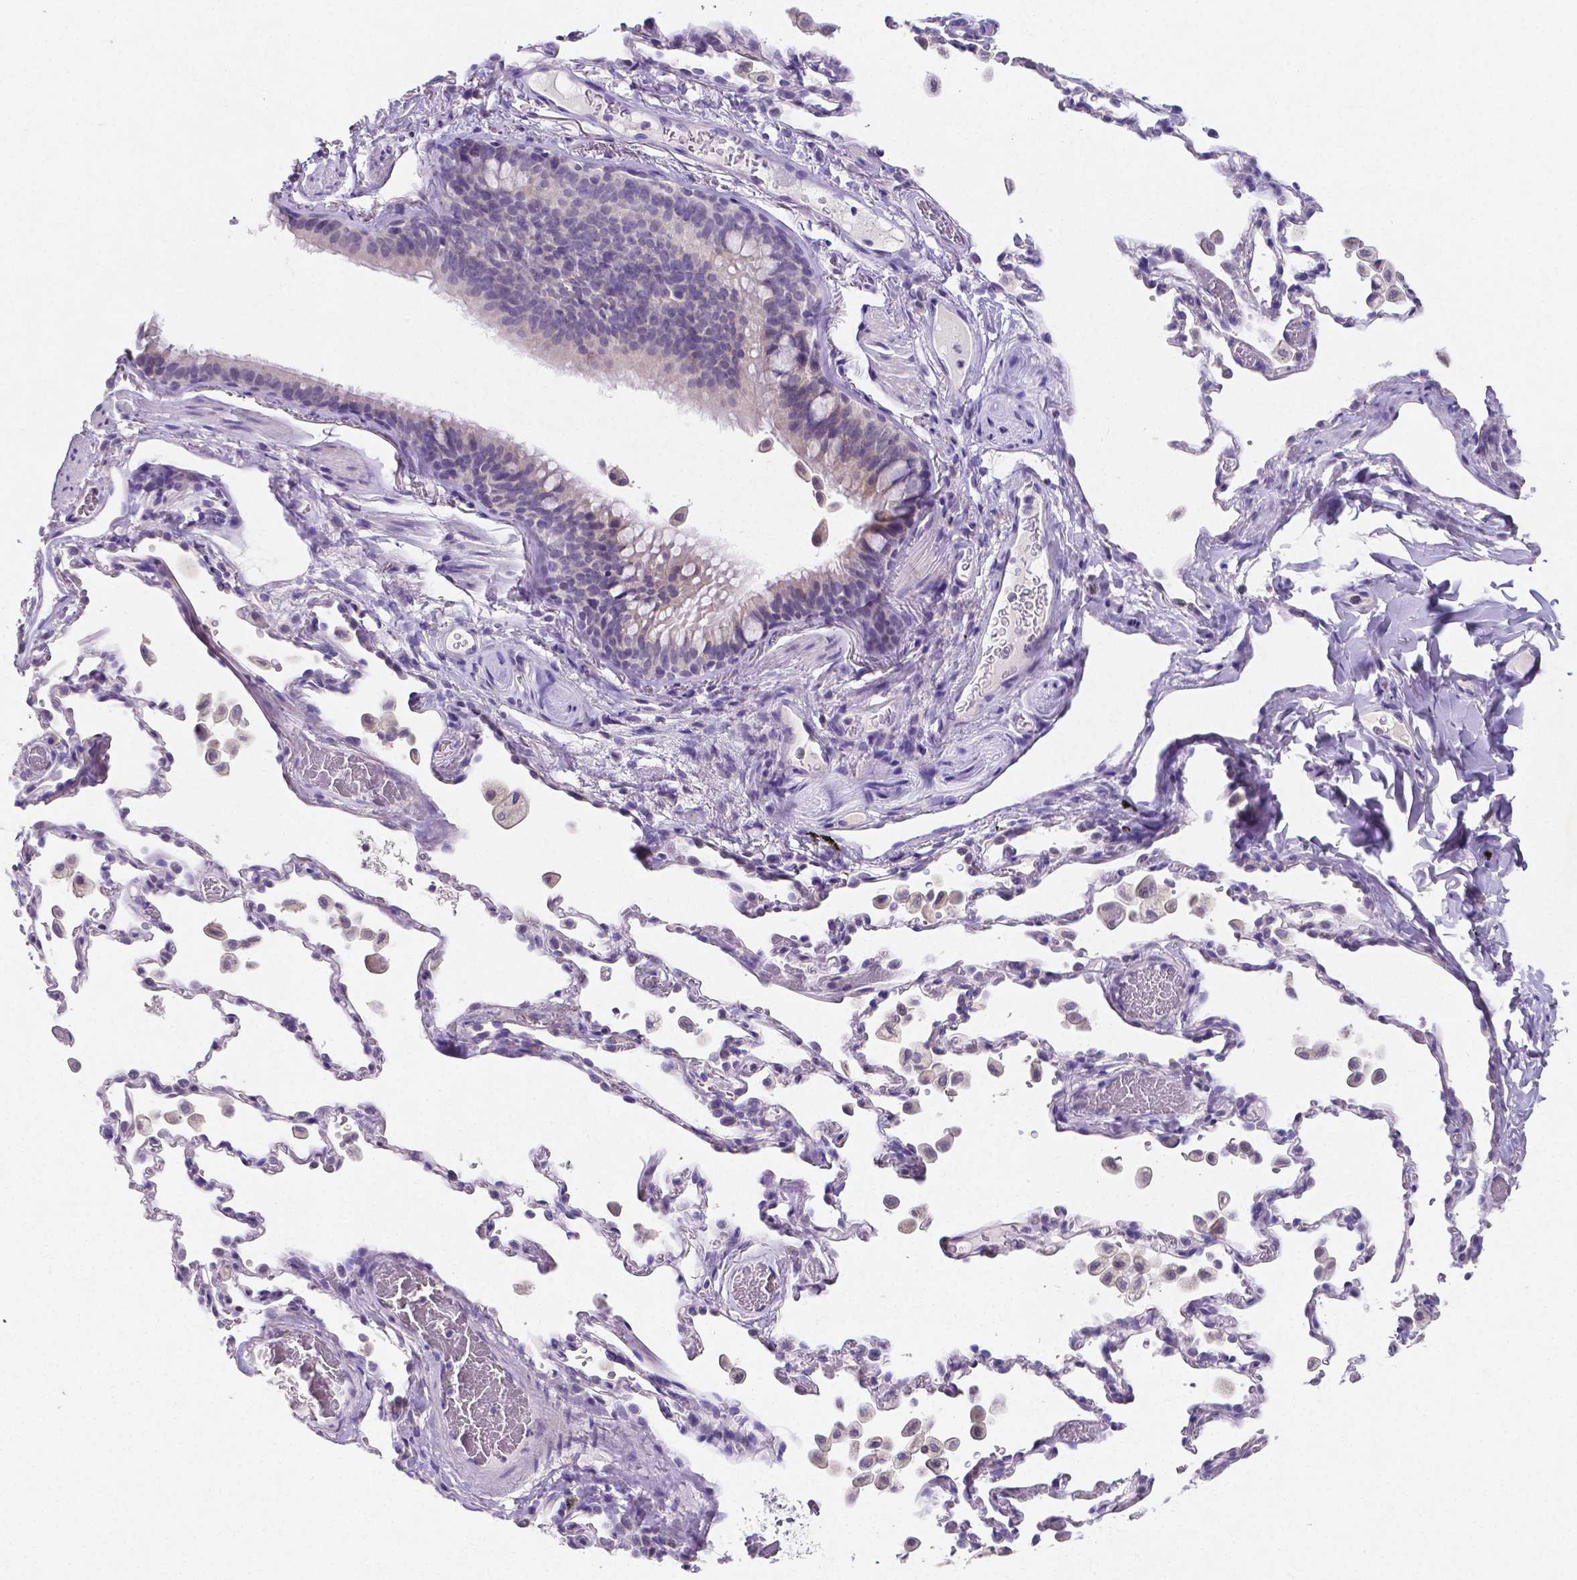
{"staining": {"intensity": "negative", "quantity": "none", "location": "none"}, "tissue": "bronchus", "cell_type": "Respiratory epithelial cells", "image_type": "normal", "snomed": [{"axis": "morphology", "description": "Normal tissue, NOS"}, {"axis": "topography", "description": "Bronchus"}, {"axis": "topography", "description": "Lung"}], "caption": "Respiratory epithelial cells are negative for protein expression in normal human bronchus.", "gene": "SATB2", "patient": {"sex": "male", "age": 54}}